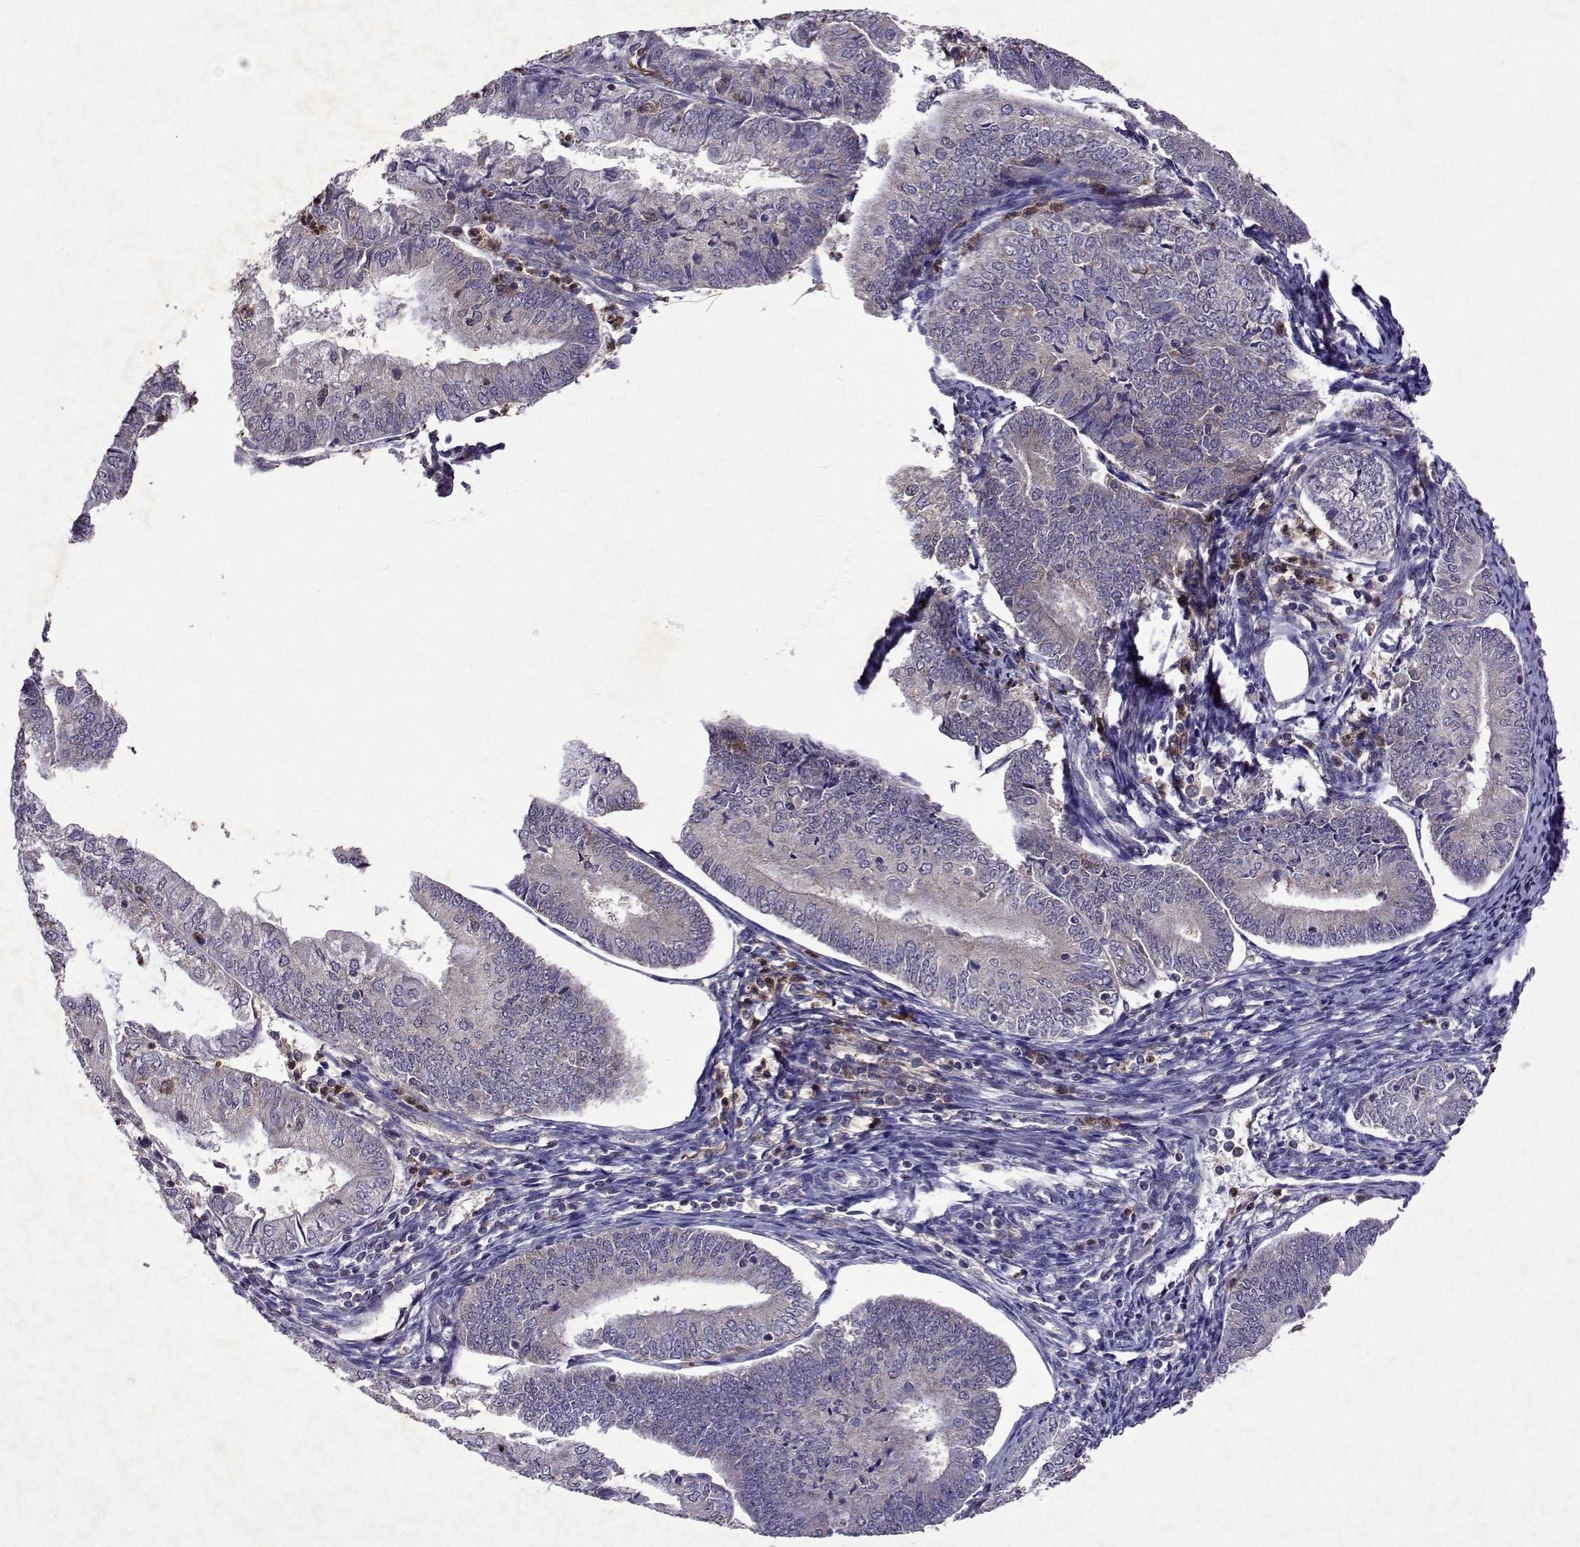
{"staining": {"intensity": "negative", "quantity": "none", "location": "none"}, "tissue": "endometrial cancer", "cell_type": "Tumor cells", "image_type": "cancer", "snomed": [{"axis": "morphology", "description": "Adenocarcinoma, NOS"}, {"axis": "topography", "description": "Endometrium"}], "caption": "IHC histopathology image of human endometrial adenocarcinoma stained for a protein (brown), which exhibits no positivity in tumor cells.", "gene": "APAF1", "patient": {"sex": "female", "age": 55}}